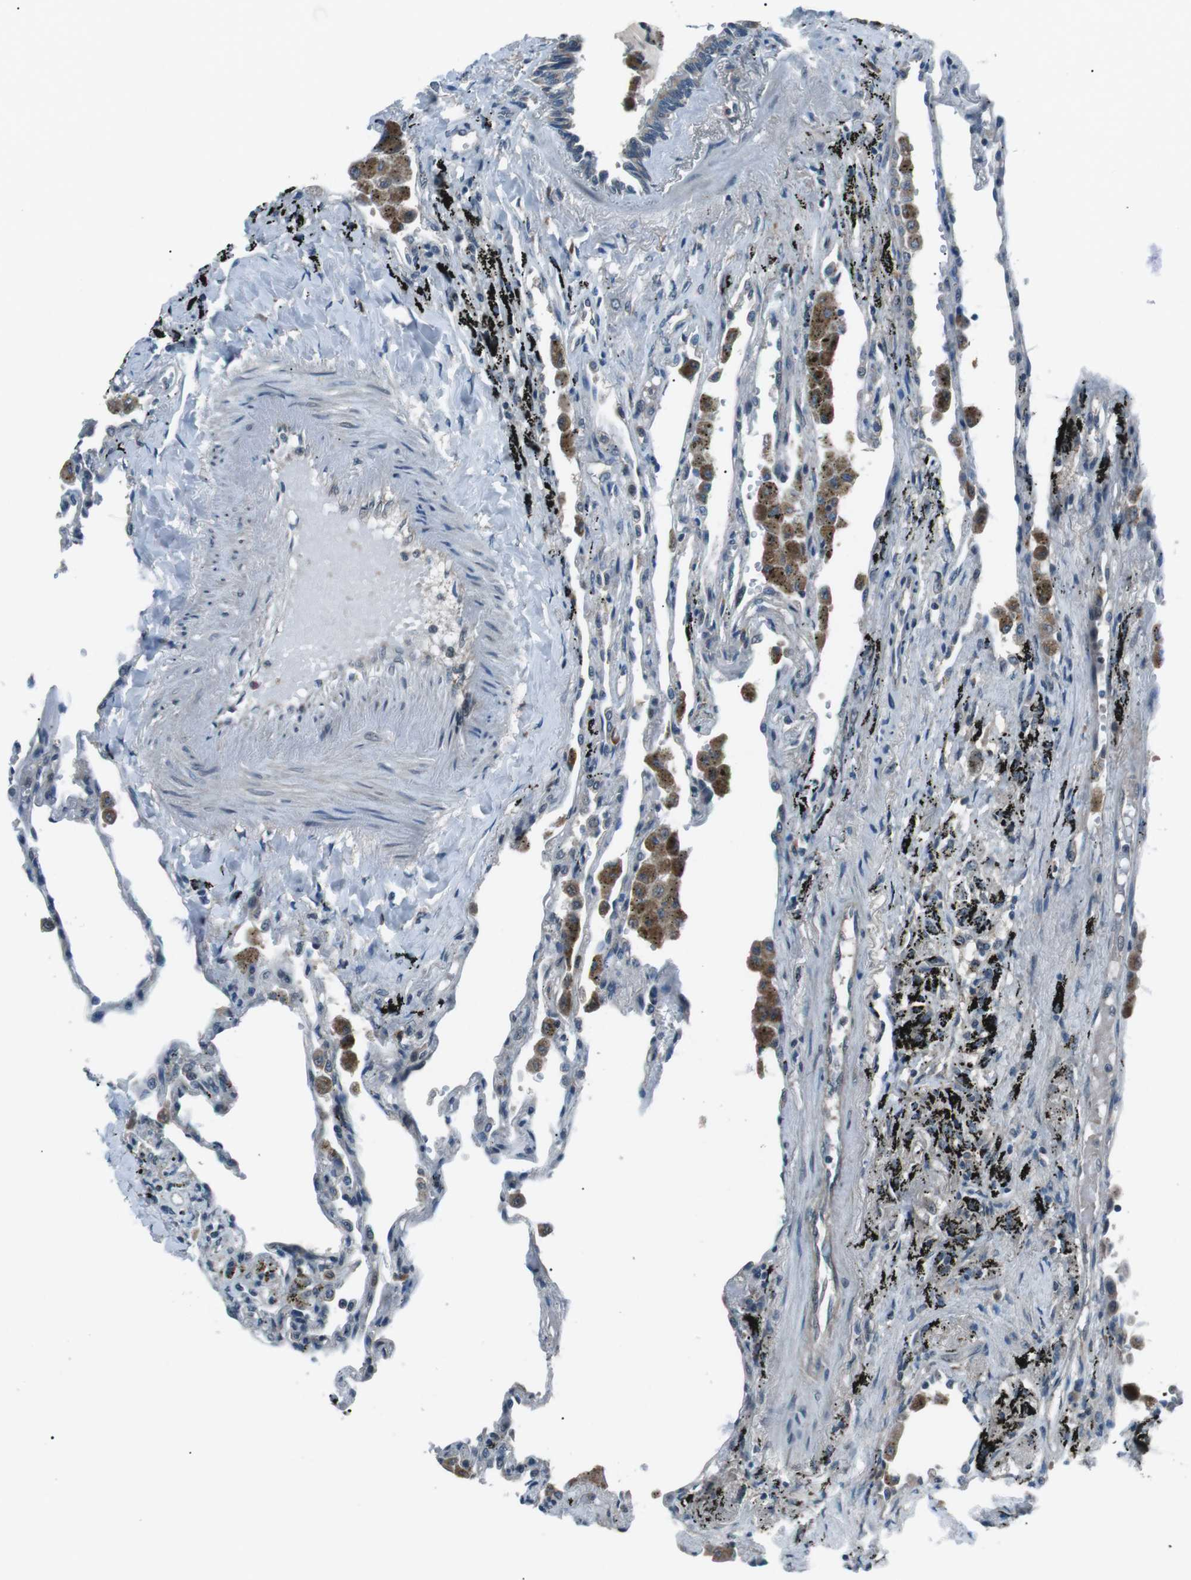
{"staining": {"intensity": "negative", "quantity": "none", "location": "none"}, "tissue": "lung", "cell_type": "Alveolar cells", "image_type": "normal", "snomed": [{"axis": "morphology", "description": "Normal tissue, NOS"}, {"axis": "topography", "description": "Lung"}], "caption": "High power microscopy image of an immunohistochemistry (IHC) histopathology image of normal lung, revealing no significant staining in alveolar cells. (Brightfield microscopy of DAB (3,3'-diaminobenzidine) immunohistochemistry (IHC) at high magnification).", "gene": "LRIG2", "patient": {"sex": "male", "age": 59}}